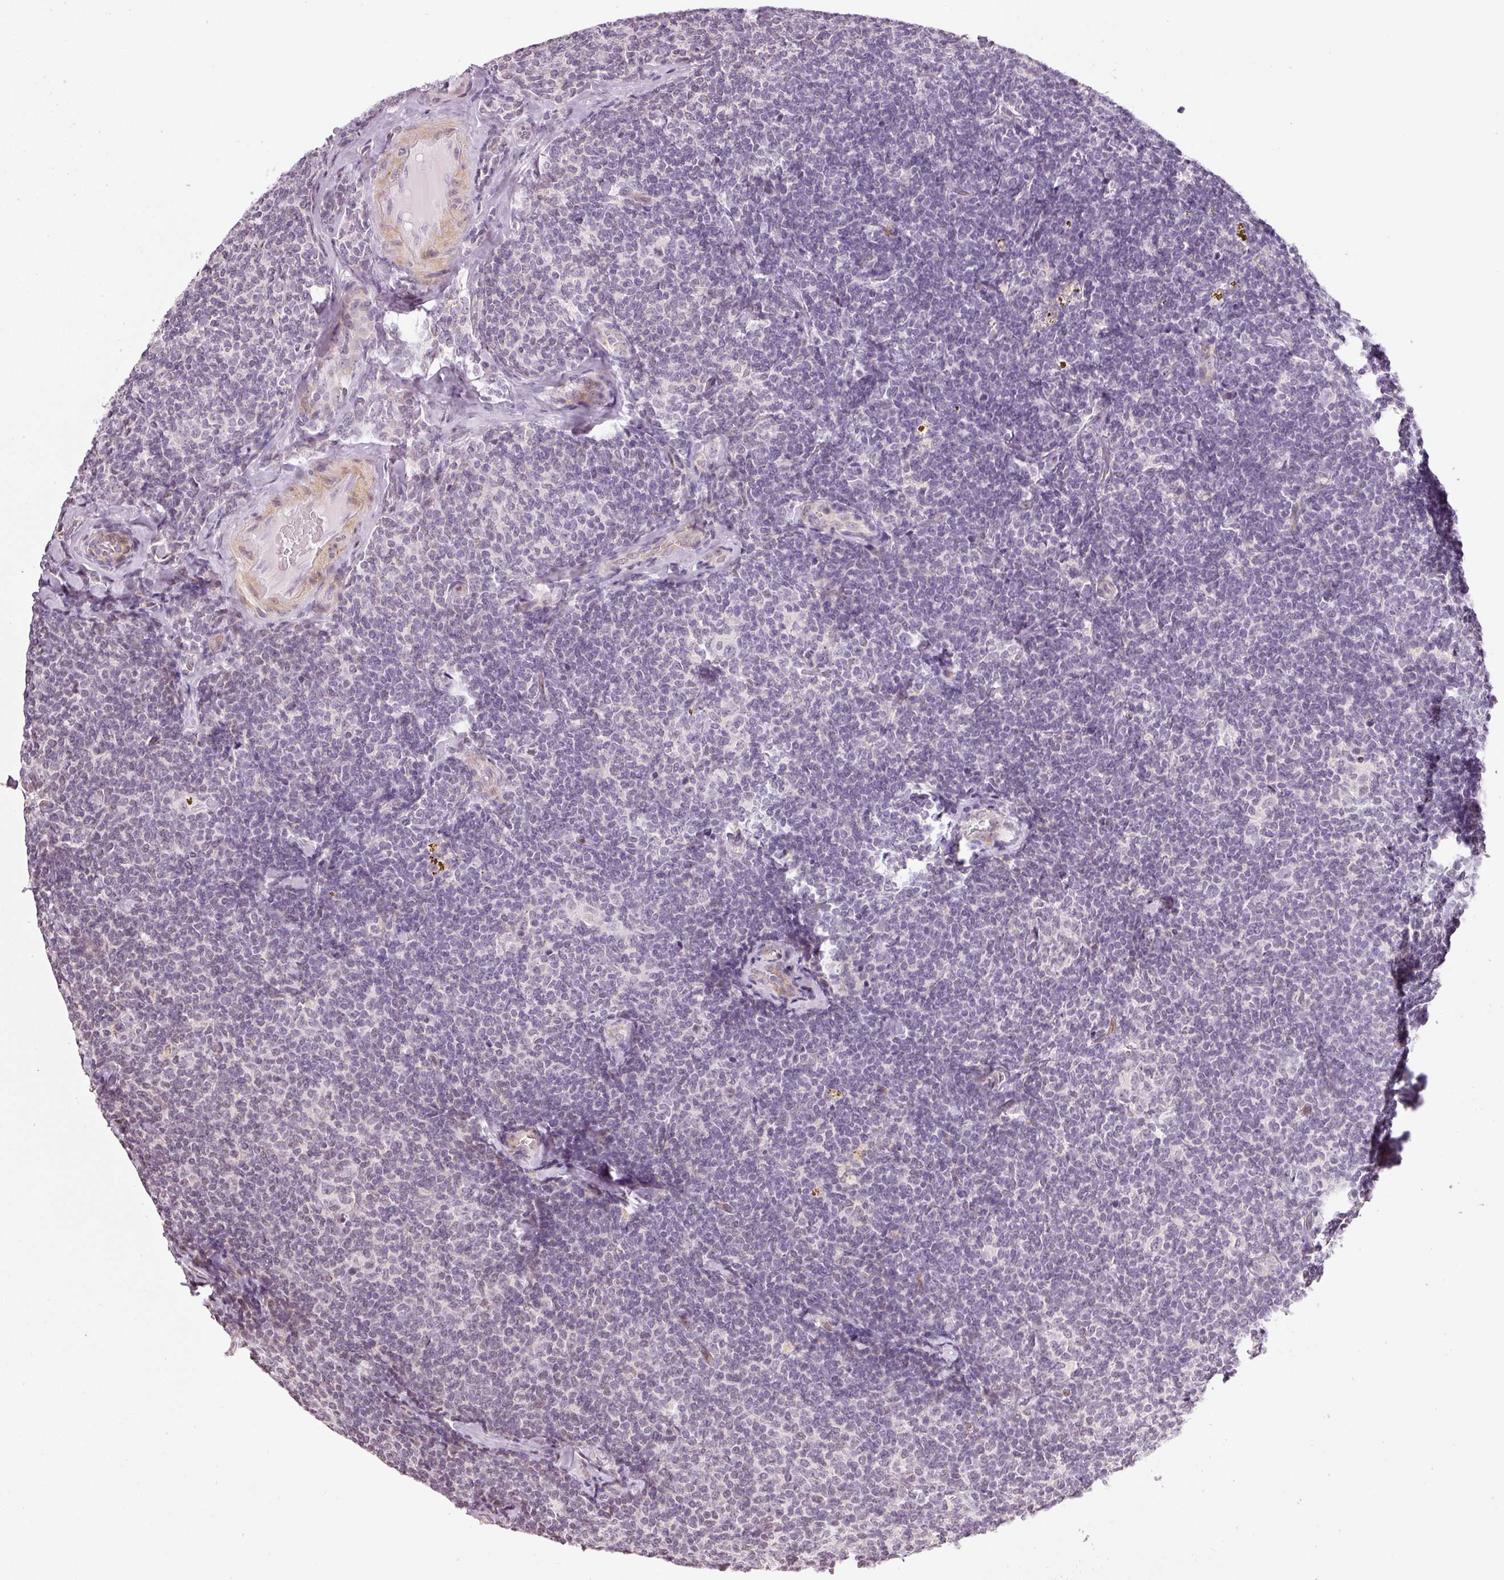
{"staining": {"intensity": "negative", "quantity": "none", "location": "none"}, "tissue": "lymphoma", "cell_type": "Tumor cells", "image_type": "cancer", "snomed": [{"axis": "morphology", "description": "Malignant lymphoma, non-Hodgkin's type, Low grade"}, {"axis": "topography", "description": "Lymph node"}], "caption": "Lymphoma stained for a protein using IHC displays no expression tumor cells.", "gene": "NRDE2", "patient": {"sex": "female", "age": 56}}